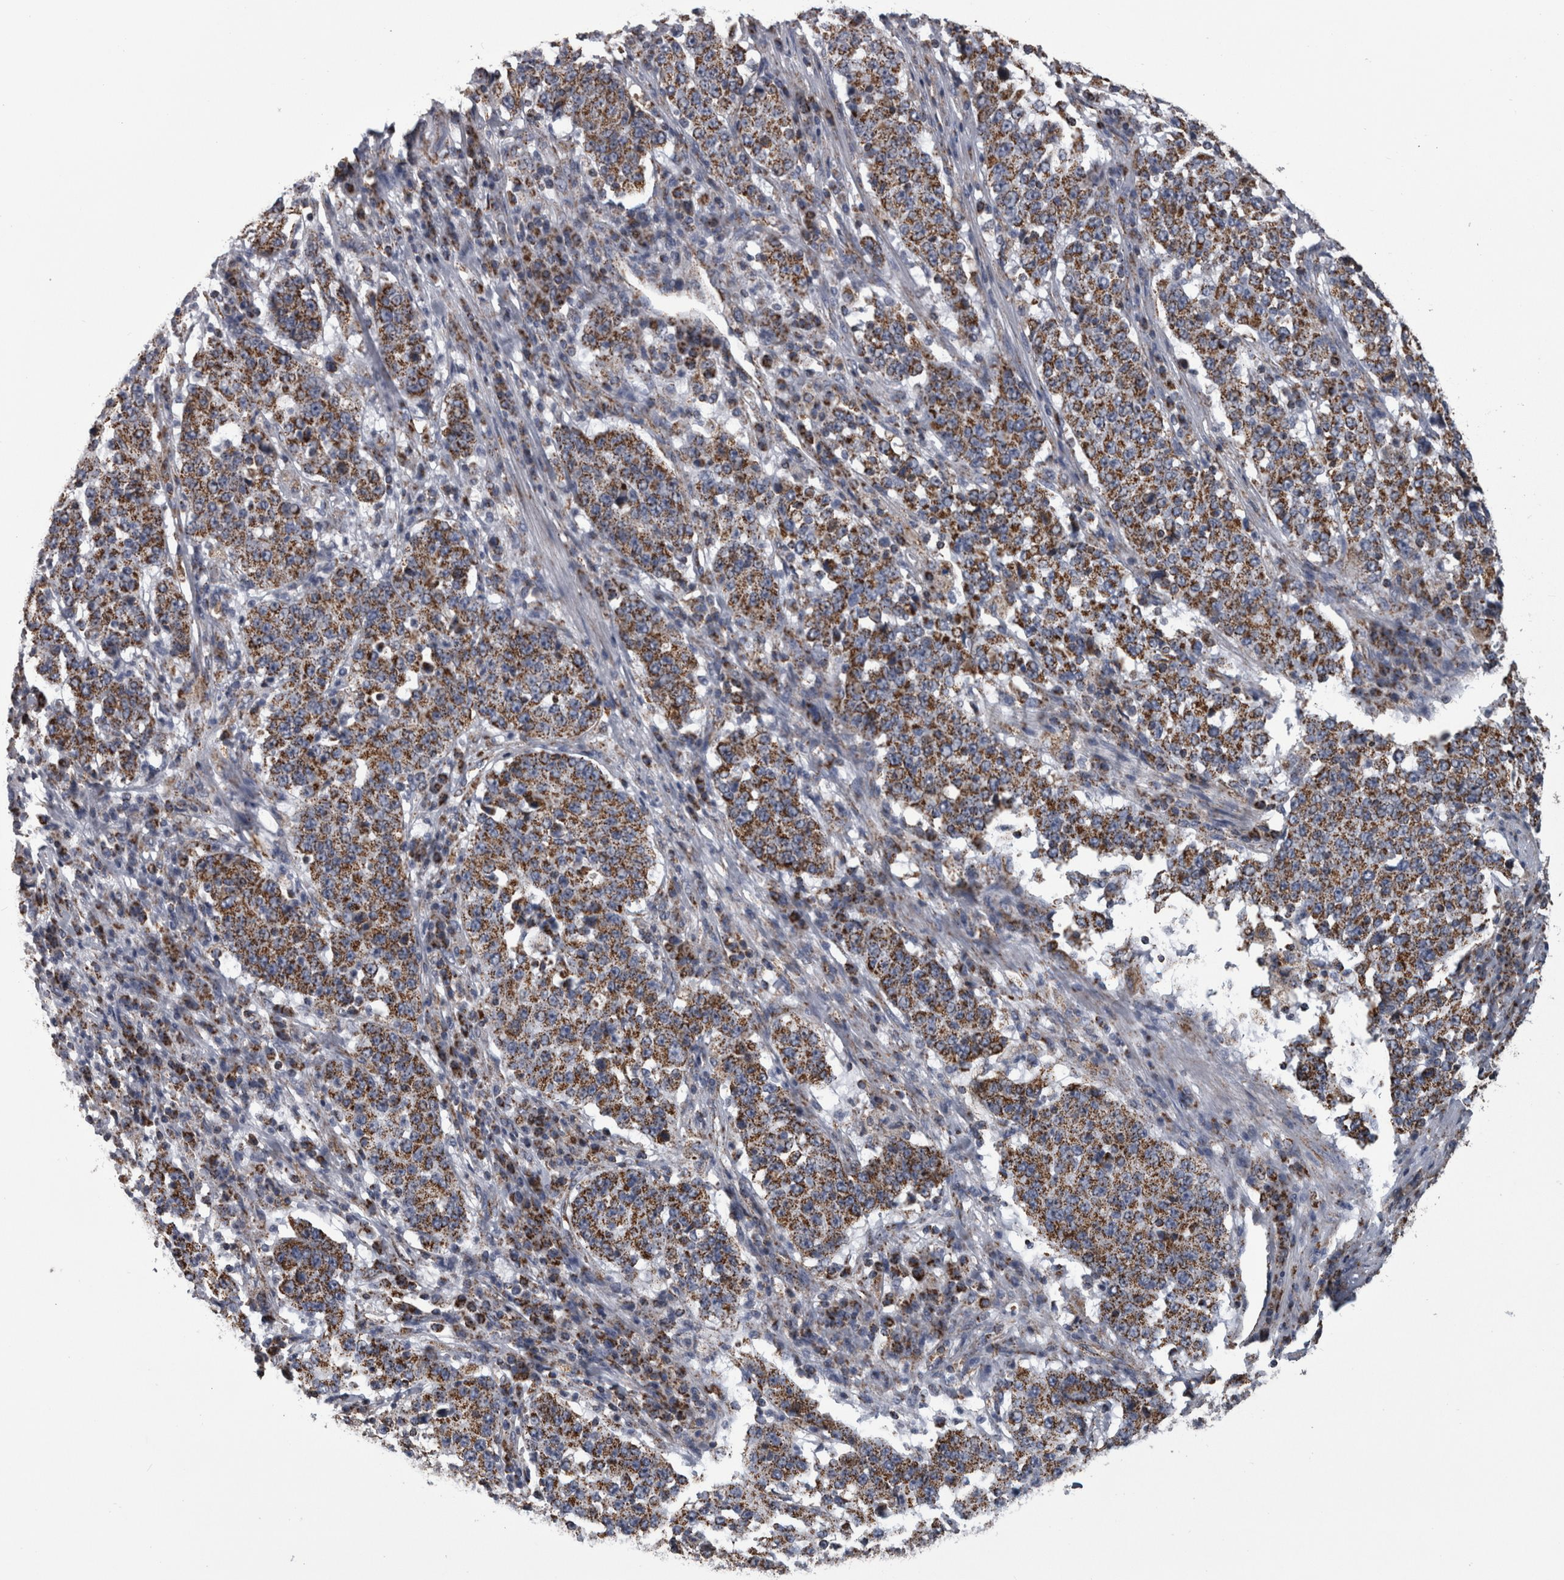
{"staining": {"intensity": "strong", "quantity": ">75%", "location": "cytoplasmic/membranous"}, "tissue": "stomach cancer", "cell_type": "Tumor cells", "image_type": "cancer", "snomed": [{"axis": "morphology", "description": "Adenocarcinoma, NOS"}, {"axis": "topography", "description": "Stomach"}], "caption": "An image of adenocarcinoma (stomach) stained for a protein displays strong cytoplasmic/membranous brown staining in tumor cells. (brown staining indicates protein expression, while blue staining denotes nuclei).", "gene": "MDH2", "patient": {"sex": "male", "age": 59}}